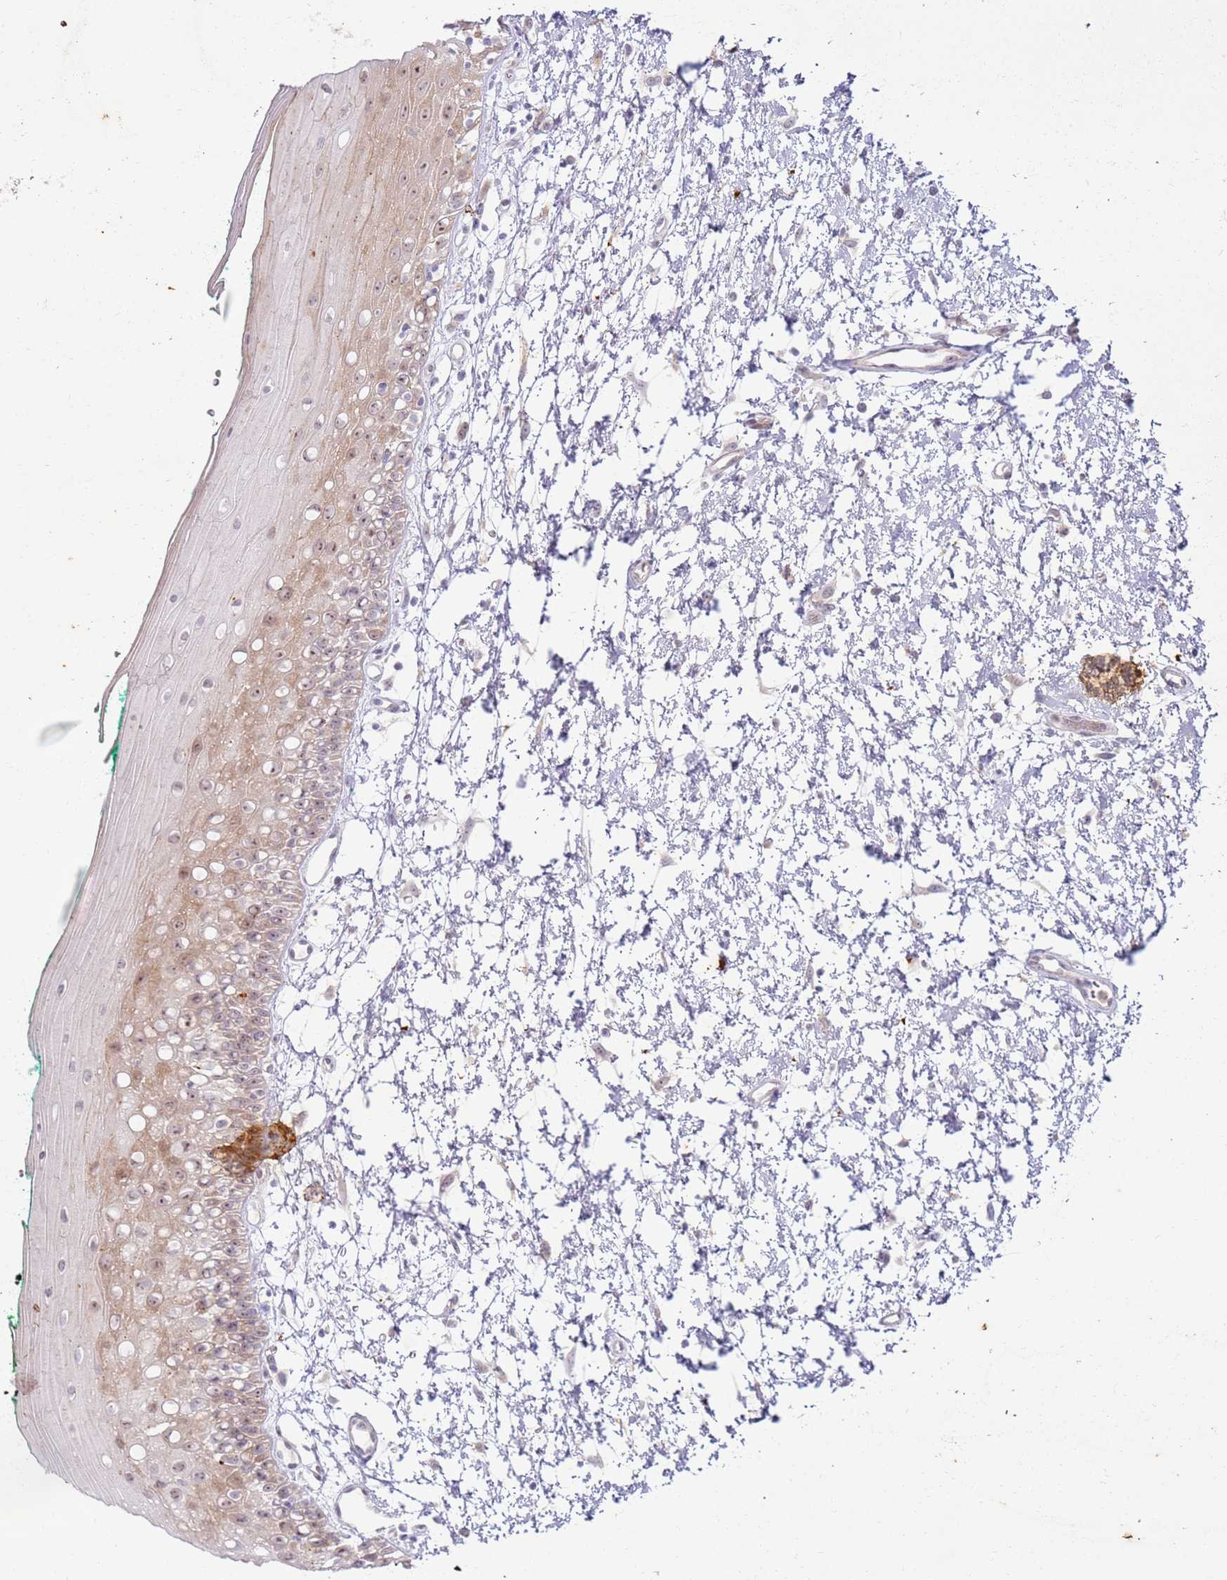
{"staining": {"intensity": "moderate", "quantity": "25%-75%", "location": "cytoplasmic/membranous,nuclear"}, "tissue": "oral mucosa", "cell_type": "Squamous epithelial cells", "image_type": "normal", "snomed": [{"axis": "morphology", "description": "Normal tissue, NOS"}, {"axis": "topography", "description": "Oral tissue"}], "caption": "Immunohistochemical staining of unremarkable human oral mucosa displays medium levels of moderate cytoplasmic/membranous,nuclear staining in approximately 25%-75% of squamous epithelial cells.", "gene": "CNPY1", "patient": {"sex": "female", "age": 70}}